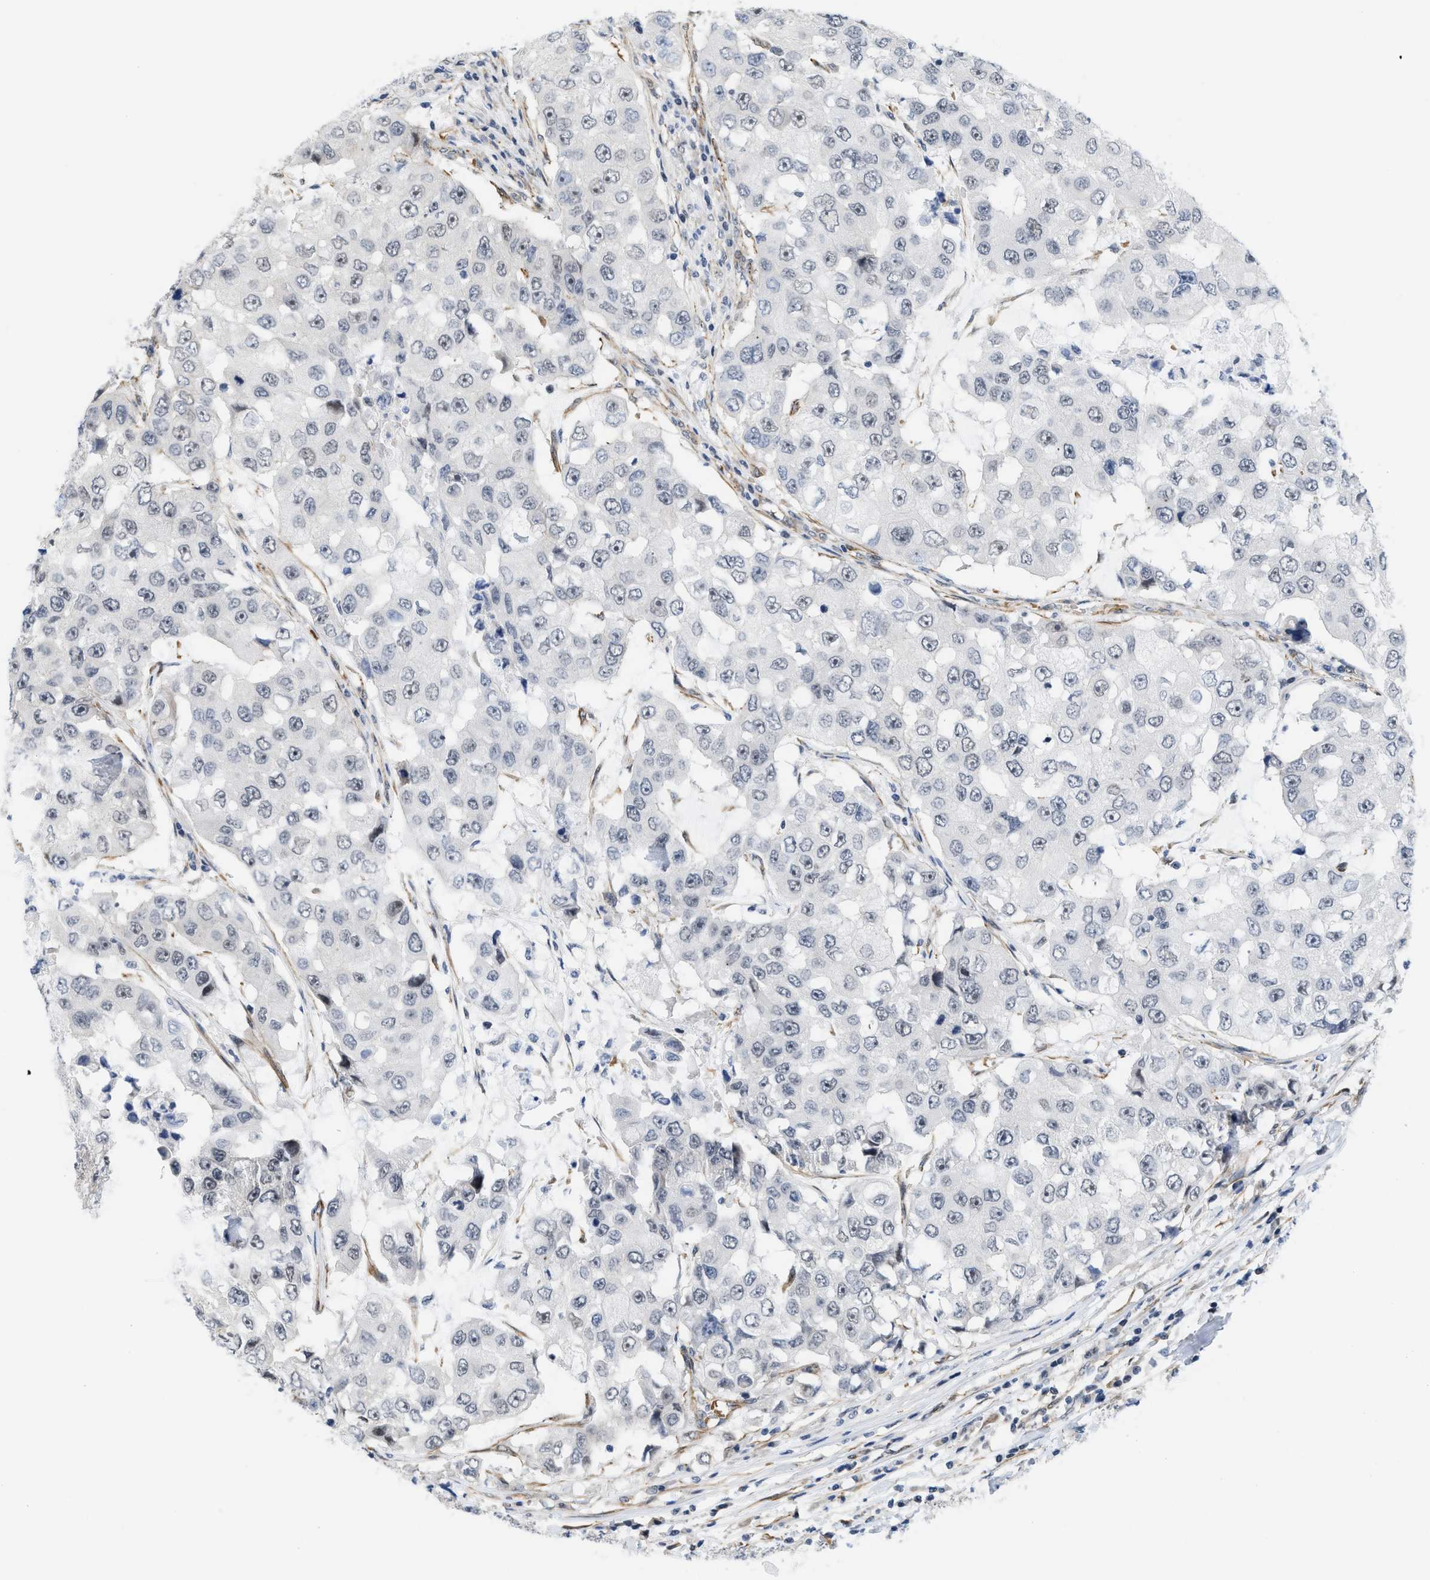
{"staining": {"intensity": "weak", "quantity": "<25%", "location": "cytoplasmic/membranous"}, "tissue": "breast cancer", "cell_type": "Tumor cells", "image_type": "cancer", "snomed": [{"axis": "morphology", "description": "Duct carcinoma"}, {"axis": "topography", "description": "Breast"}], "caption": "Breast cancer was stained to show a protein in brown. There is no significant positivity in tumor cells. Brightfield microscopy of IHC stained with DAB (3,3'-diaminobenzidine) (brown) and hematoxylin (blue), captured at high magnification.", "gene": "GPRASP2", "patient": {"sex": "female", "age": 27}}